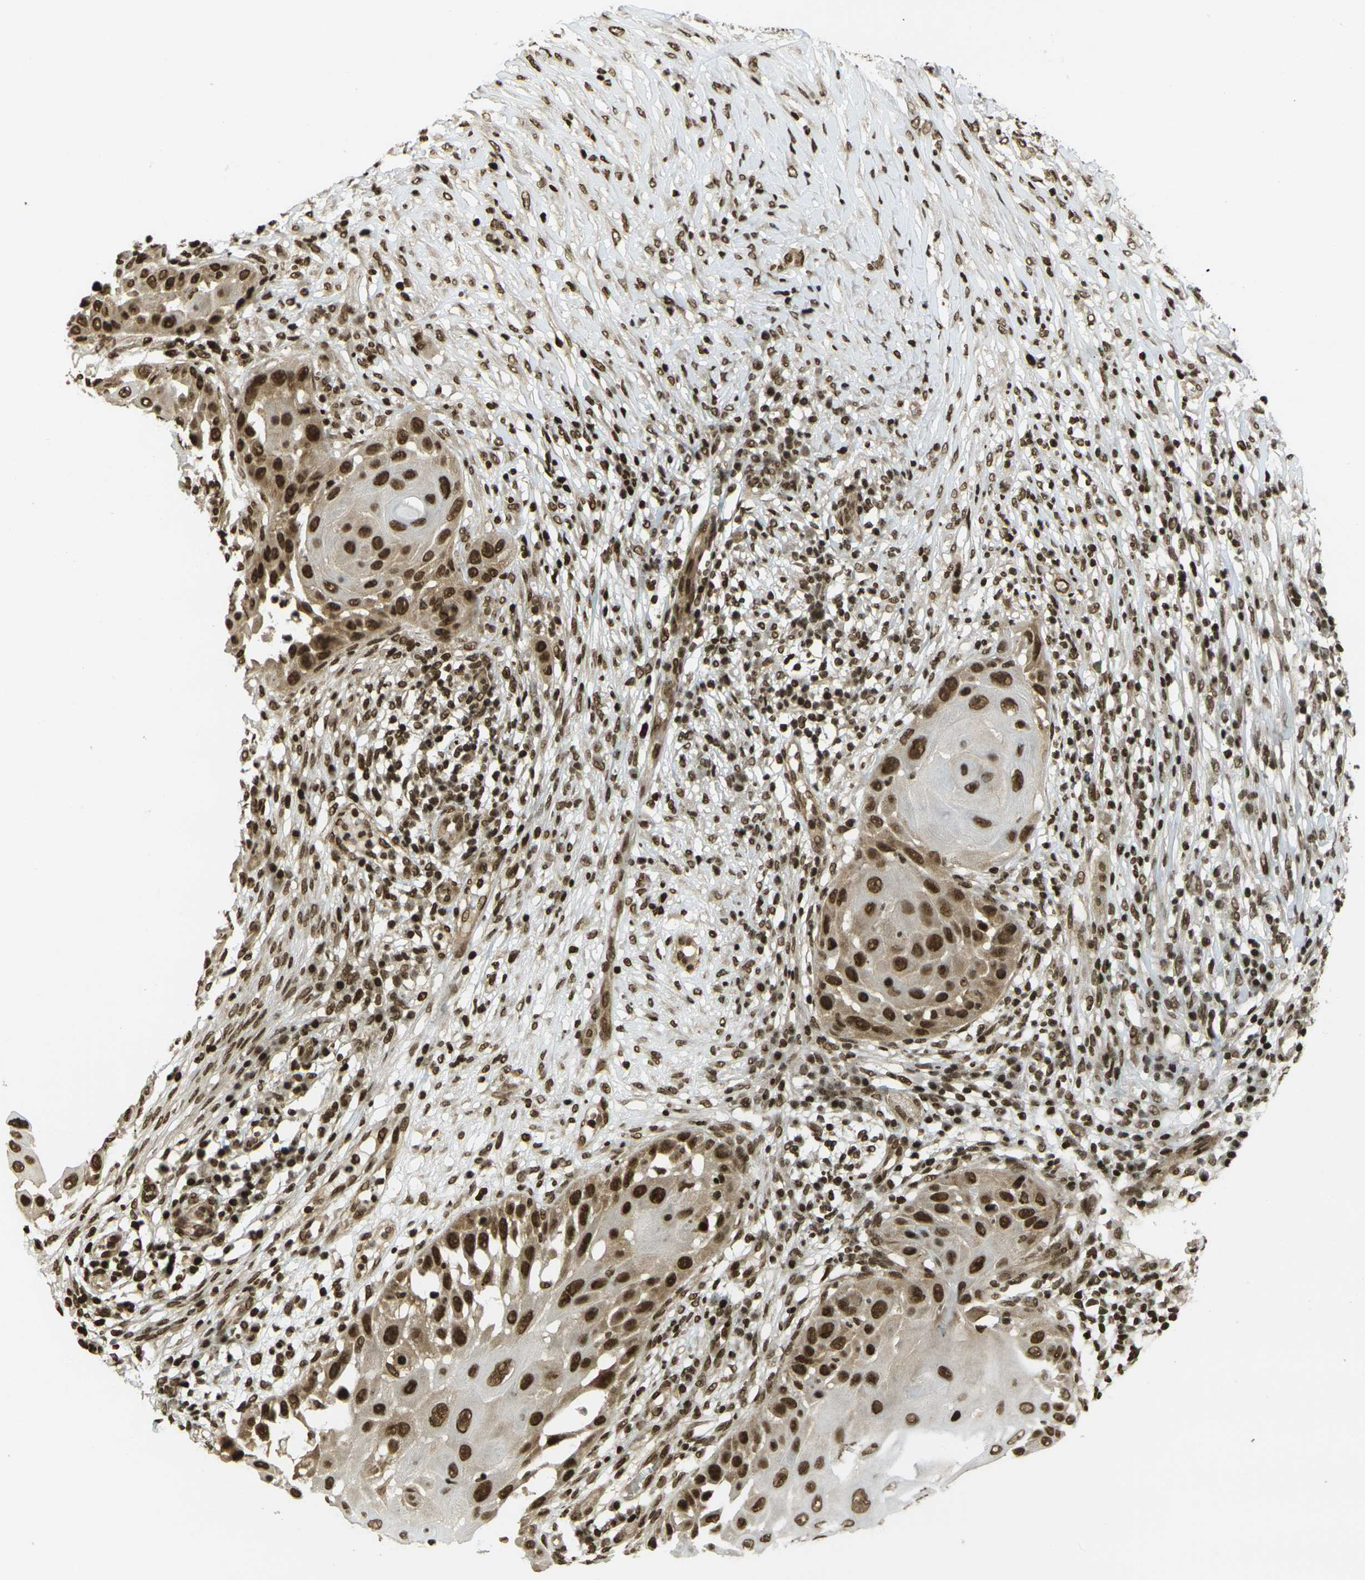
{"staining": {"intensity": "strong", "quantity": ">75%", "location": "cytoplasmic/membranous,nuclear"}, "tissue": "skin cancer", "cell_type": "Tumor cells", "image_type": "cancer", "snomed": [{"axis": "morphology", "description": "Squamous cell carcinoma, NOS"}, {"axis": "topography", "description": "Skin"}], "caption": "Protein expression analysis of human skin squamous cell carcinoma reveals strong cytoplasmic/membranous and nuclear expression in approximately >75% of tumor cells.", "gene": "RUVBL2", "patient": {"sex": "female", "age": 44}}